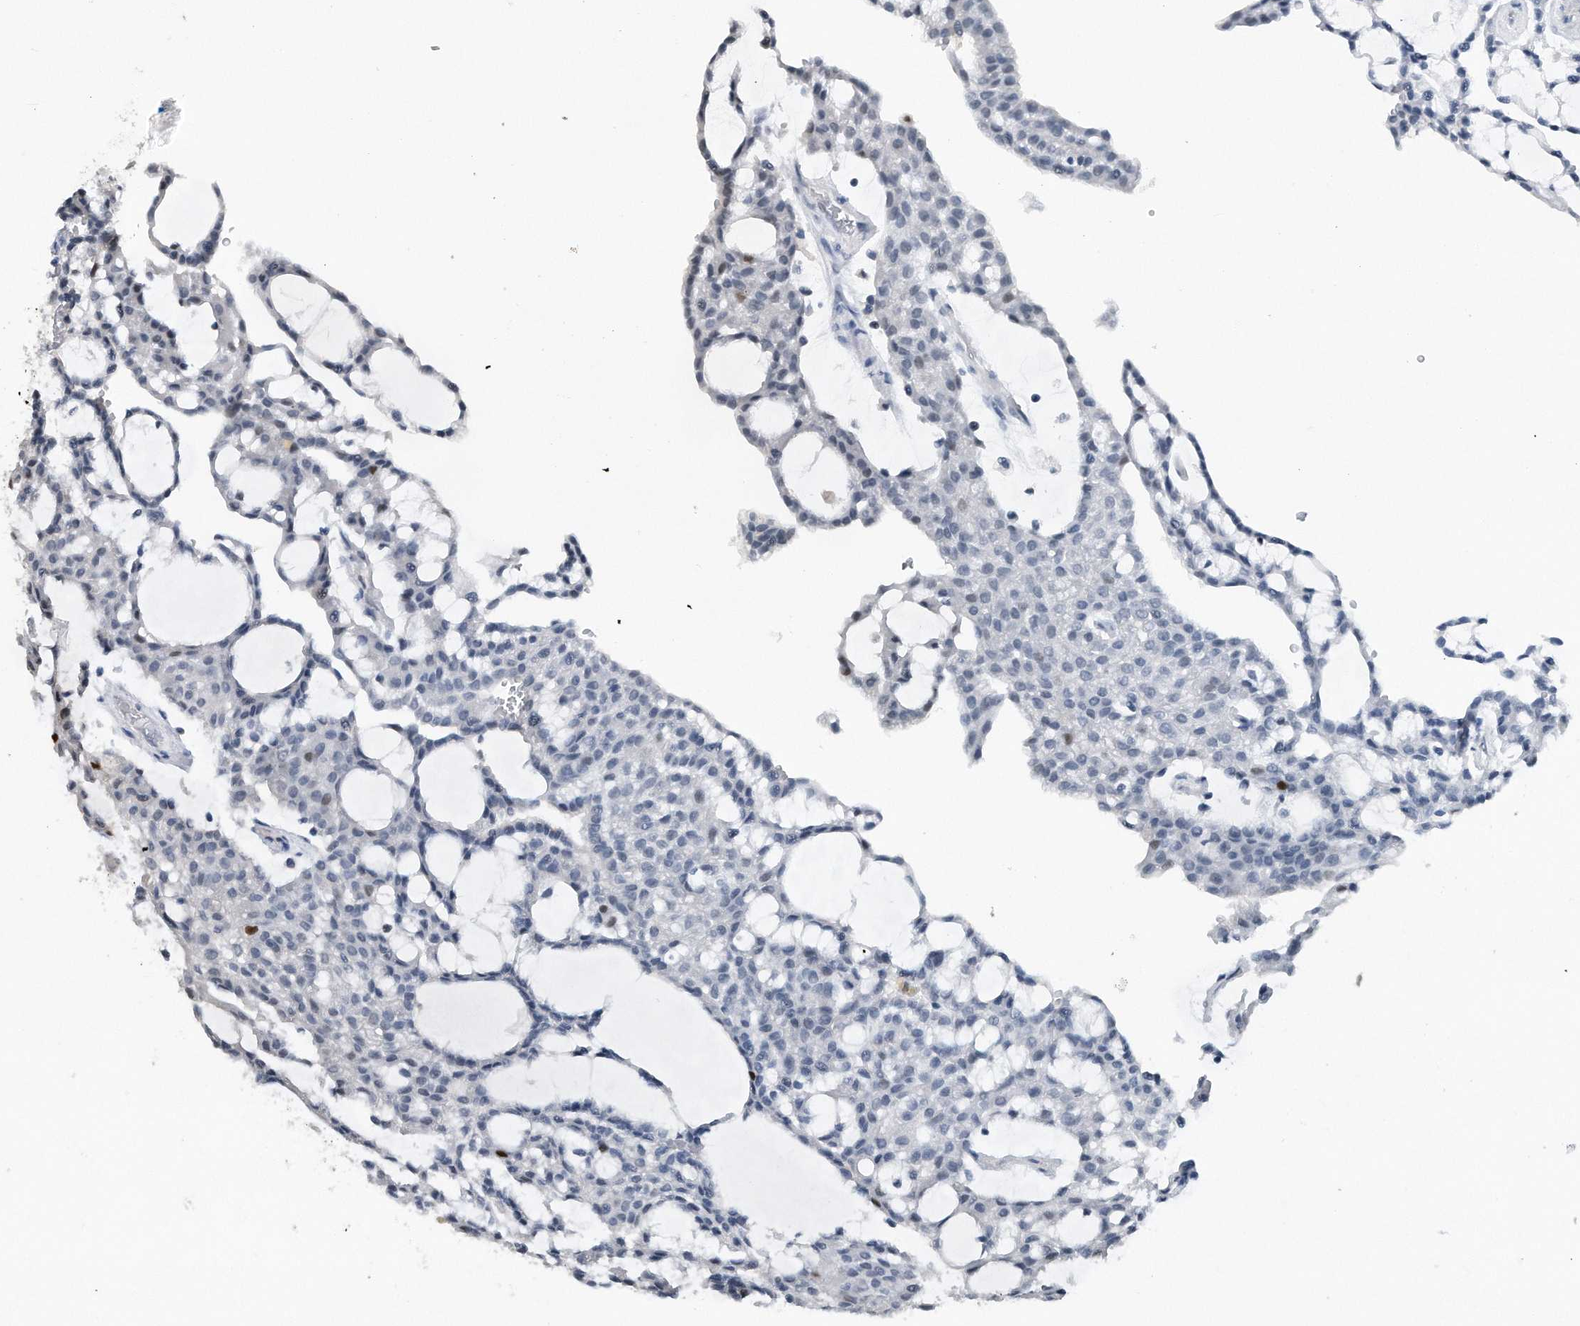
{"staining": {"intensity": "negative", "quantity": "none", "location": "none"}, "tissue": "renal cancer", "cell_type": "Tumor cells", "image_type": "cancer", "snomed": [{"axis": "morphology", "description": "Adenocarcinoma, NOS"}, {"axis": "topography", "description": "Kidney"}], "caption": "Tumor cells are negative for brown protein staining in renal cancer.", "gene": "PCNA", "patient": {"sex": "male", "age": 63}}